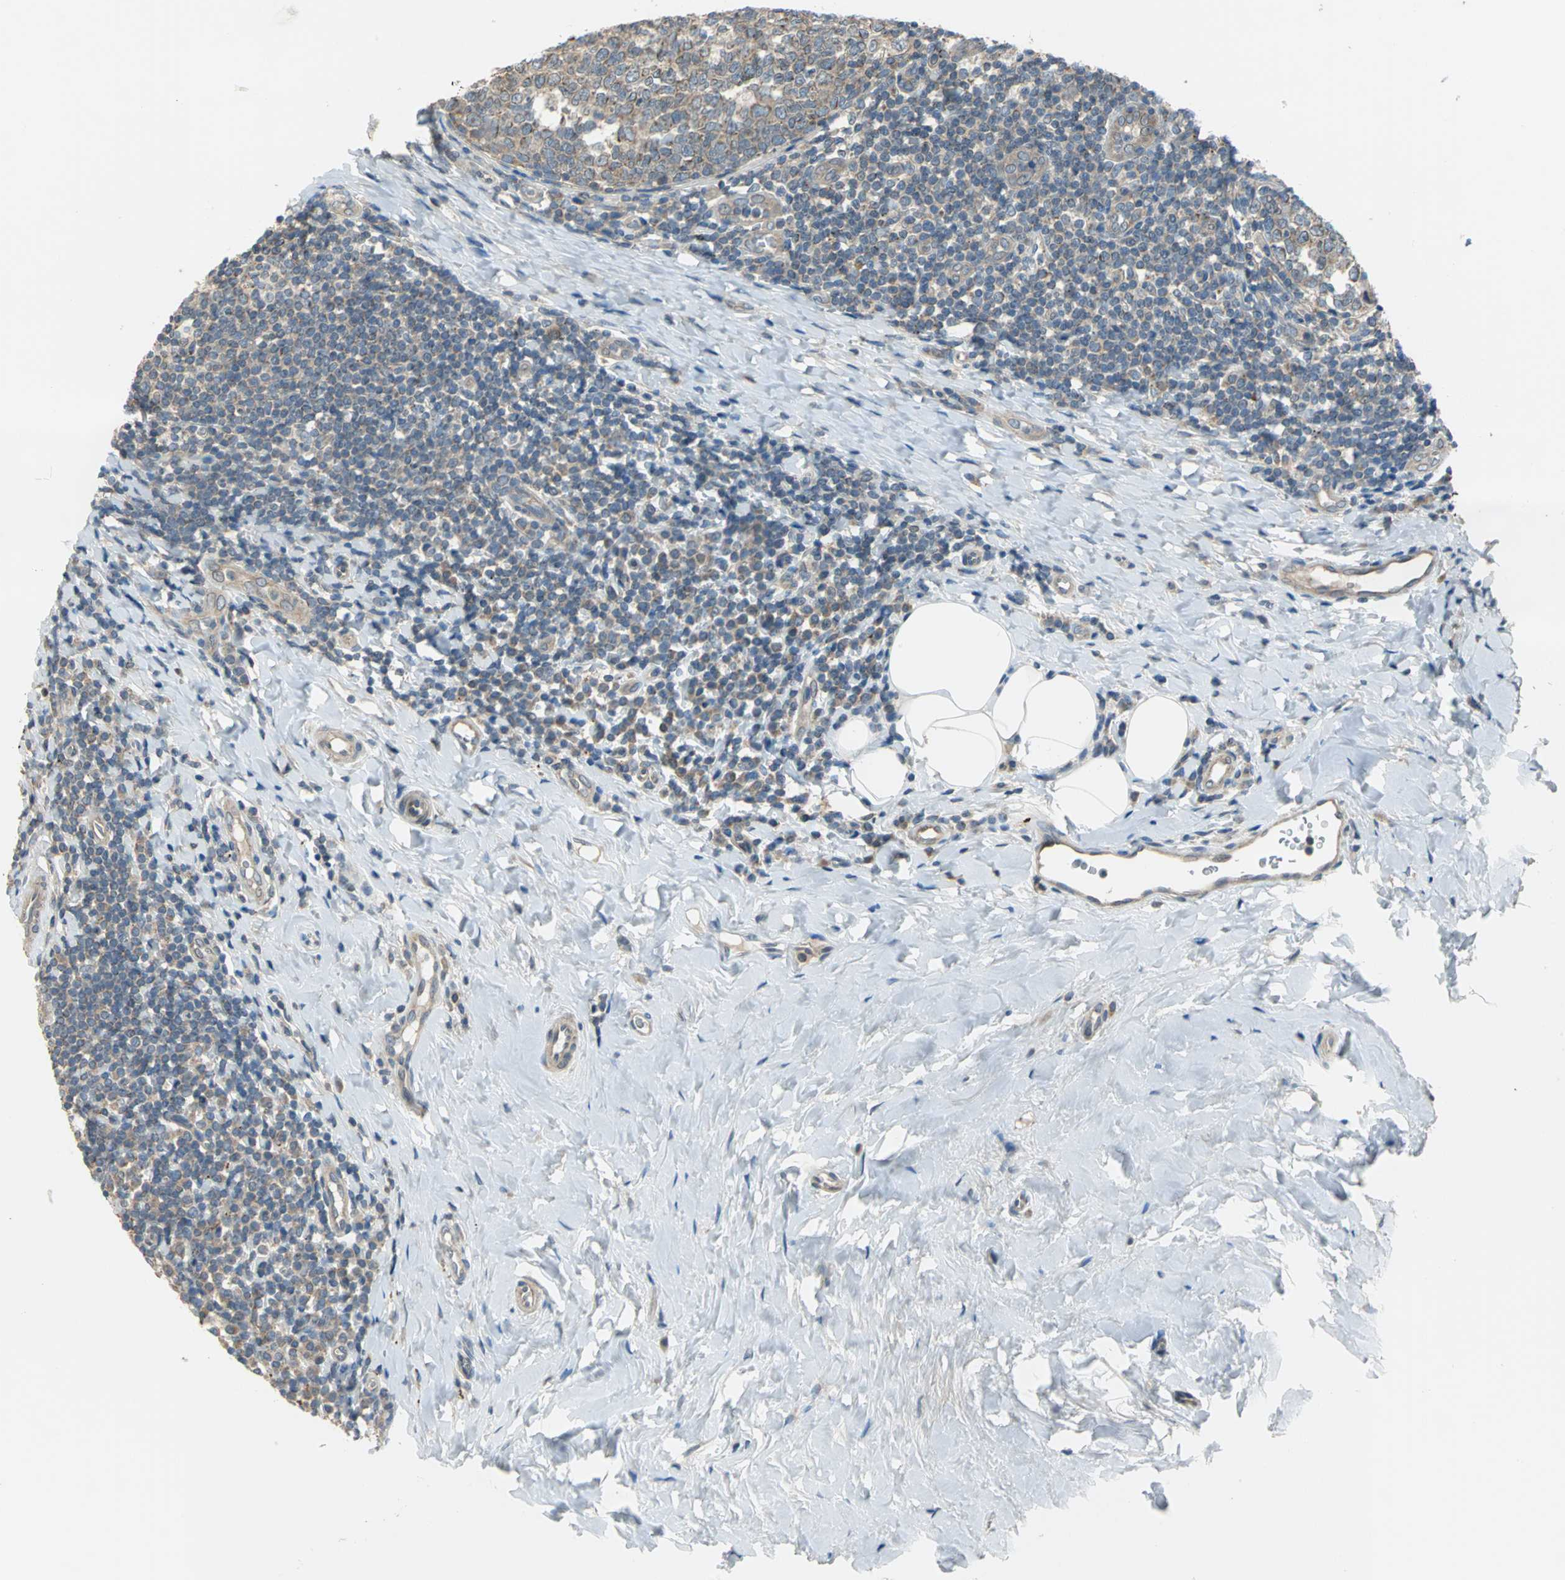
{"staining": {"intensity": "moderate", "quantity": ">75%", "location": "cytoplasmic/membranous"}, "tissue": "tonsil", "cell_type": "Germinal center cells", "image_type": "normal", "snomed": [{"axis": "morphology", "description": "Normal tissue, NOS"}, {"axis": "topography", "description": "Tonsil"}], "caption": "A medium amount of moderate cytoplasmic/membranous staining is present in approximately >75% of germinal center cells in normal tonsil.", "gene": "TRAK1", "patient": {"sex": "male", "age": 31}}